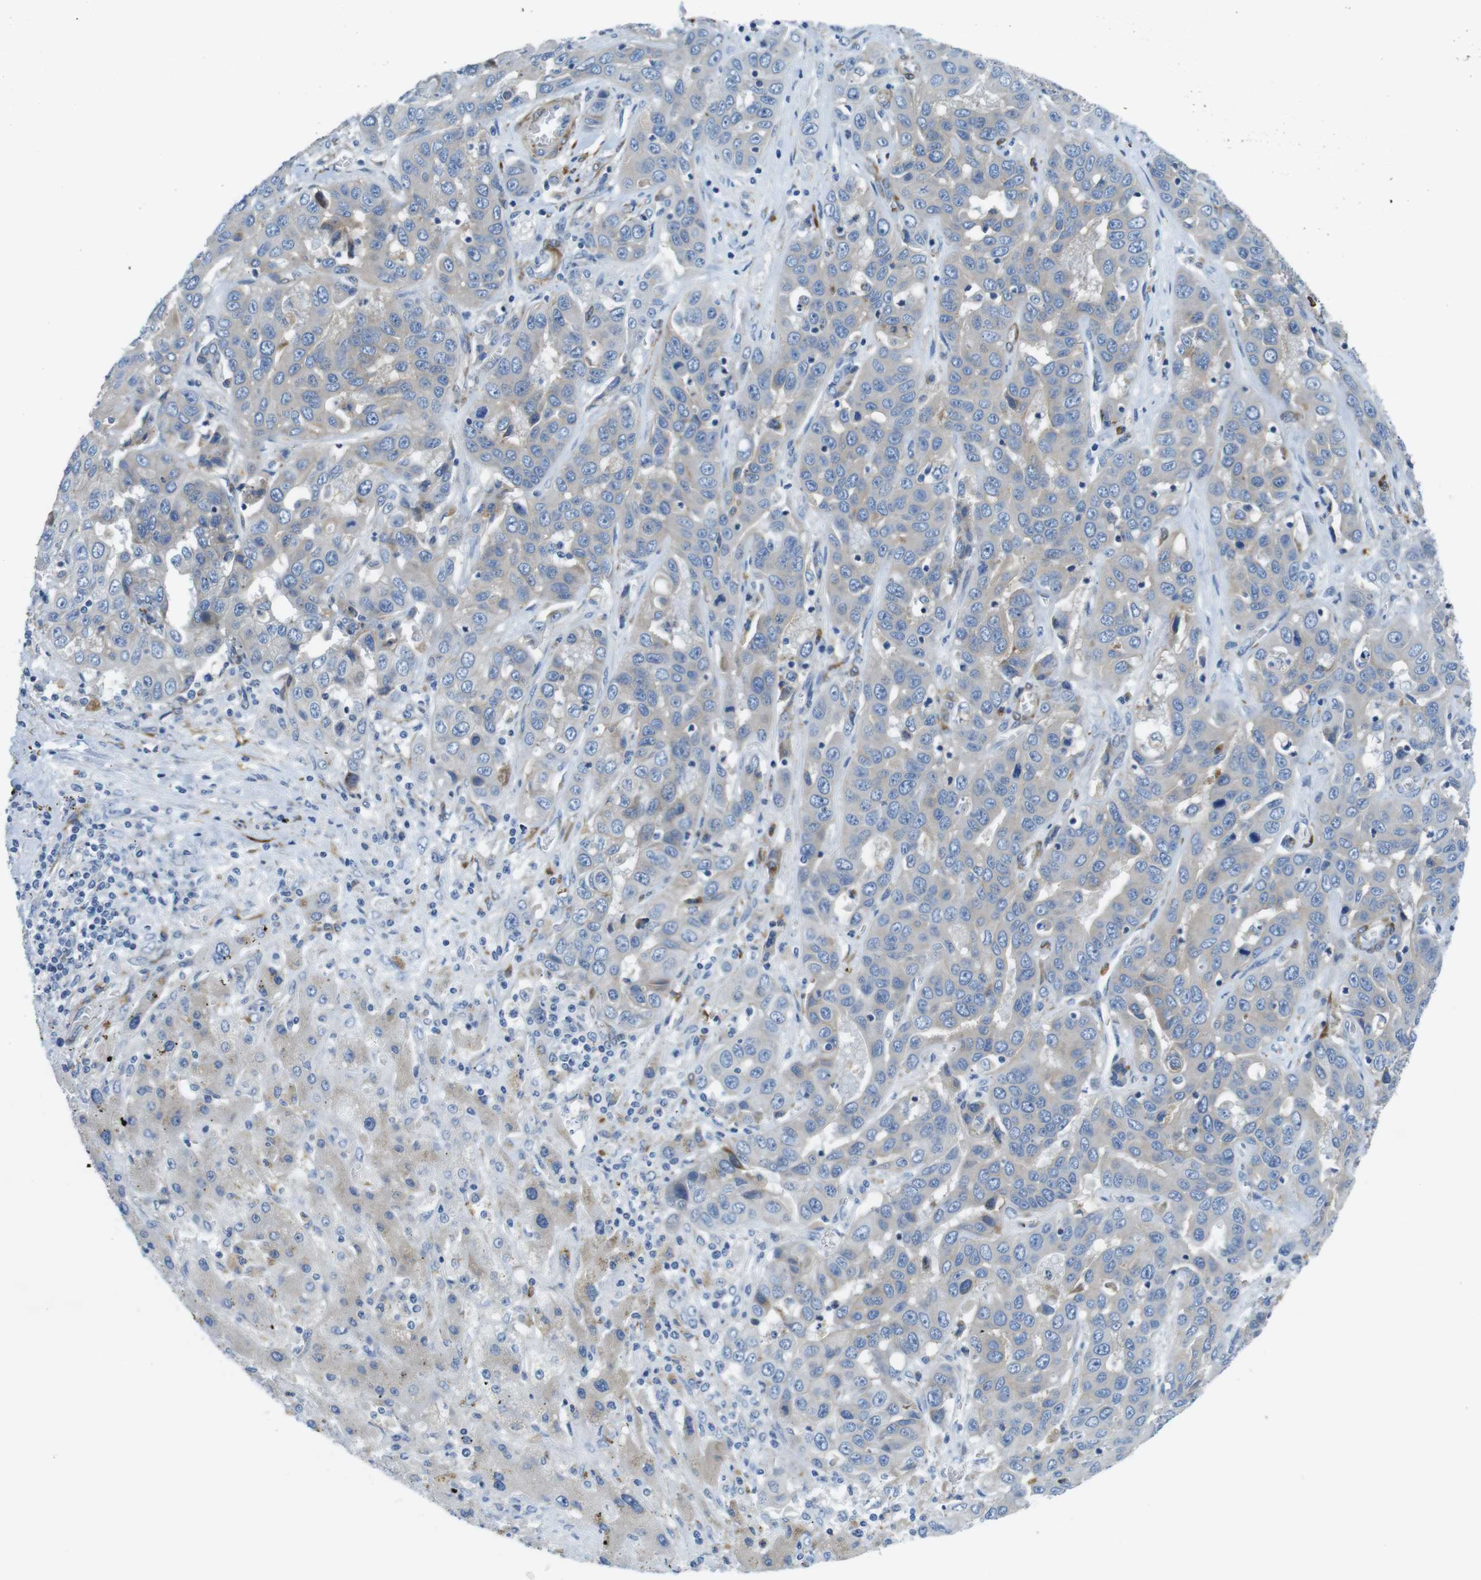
{"staining": {"intensity": "weak", "quantity": ">75%", "location": "cytoplasmic/membranous"}, "tissue": "liver cancer", "cell_type": "Tumor cells", "image_type": "cancer", "snomed": [{"axis": "morphology", "description": "Cholangiocarcinoma"}, {"axis": "topography", "description": "Liver"}], "caption": "An IHC image of neoplastic tissue is shown. Protein staining in brown highlights weak cytoplasmic/membranous positivity in liver cancer (cholangiocarcinoma) within tumor cells.", "gene": "EMP2", "patient": {"sex": "female", "age": 52}}